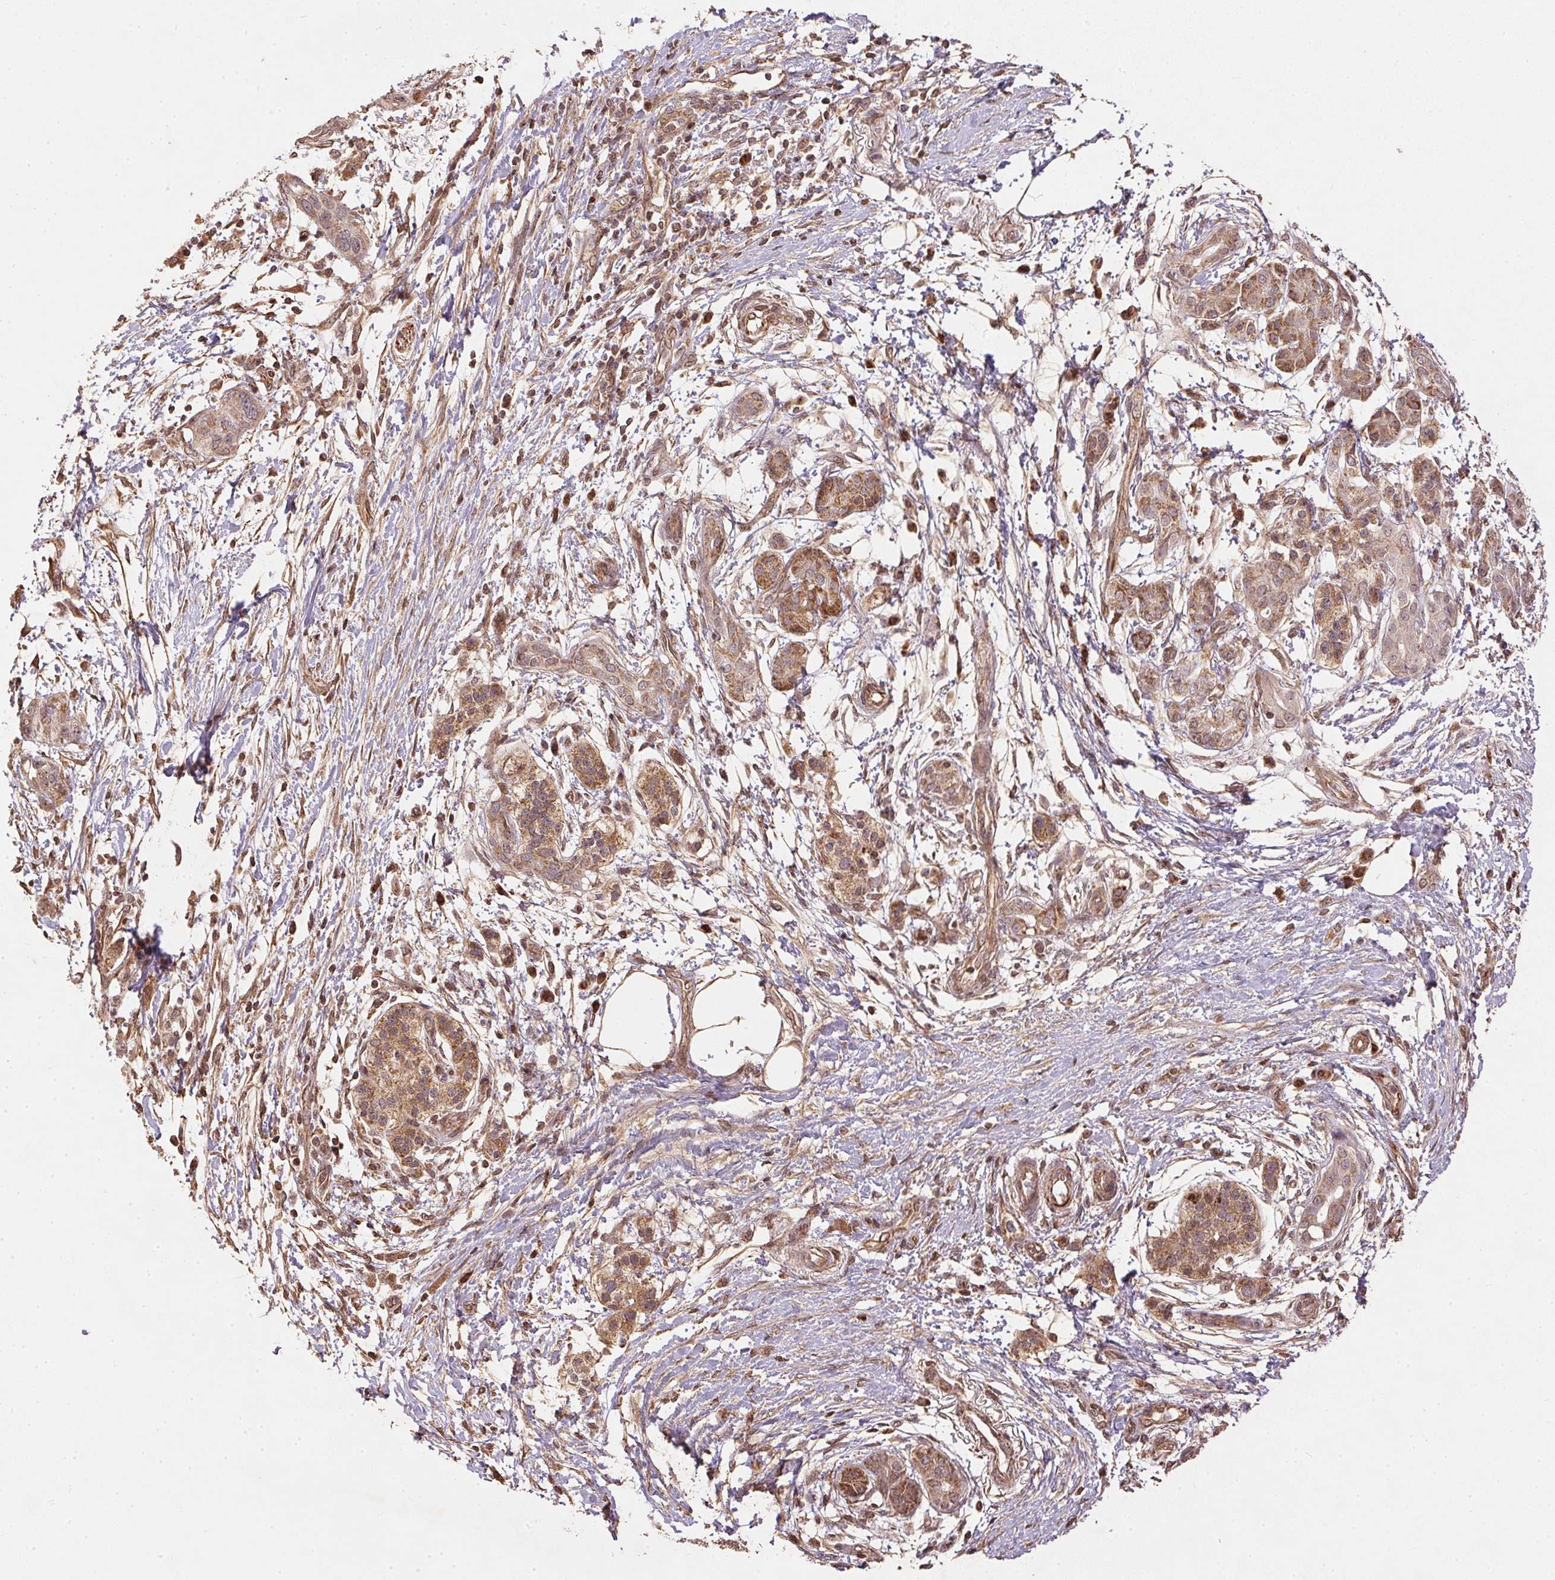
{"staining": {"intensity": "weak", "quantity": ">75%", "location": "cytoplasmic/membranous"}, "tissue": "pancreatic cancer", "cell_type": "Tumor cells", "image_type": "cancer", "snomed": [{"axis": "morphology", "description": "Adenocarcinoma, NOS"}, {"axis": "topography", "description": "Pancreas"}], "caption": "An image of pancreatic adenocarcinoma stained for a protein shows weak cytoplasmic/membranous brown staining in tumor cells.", "gene": "SPRED2", "patient": {"sex": "female", "age": 72}}